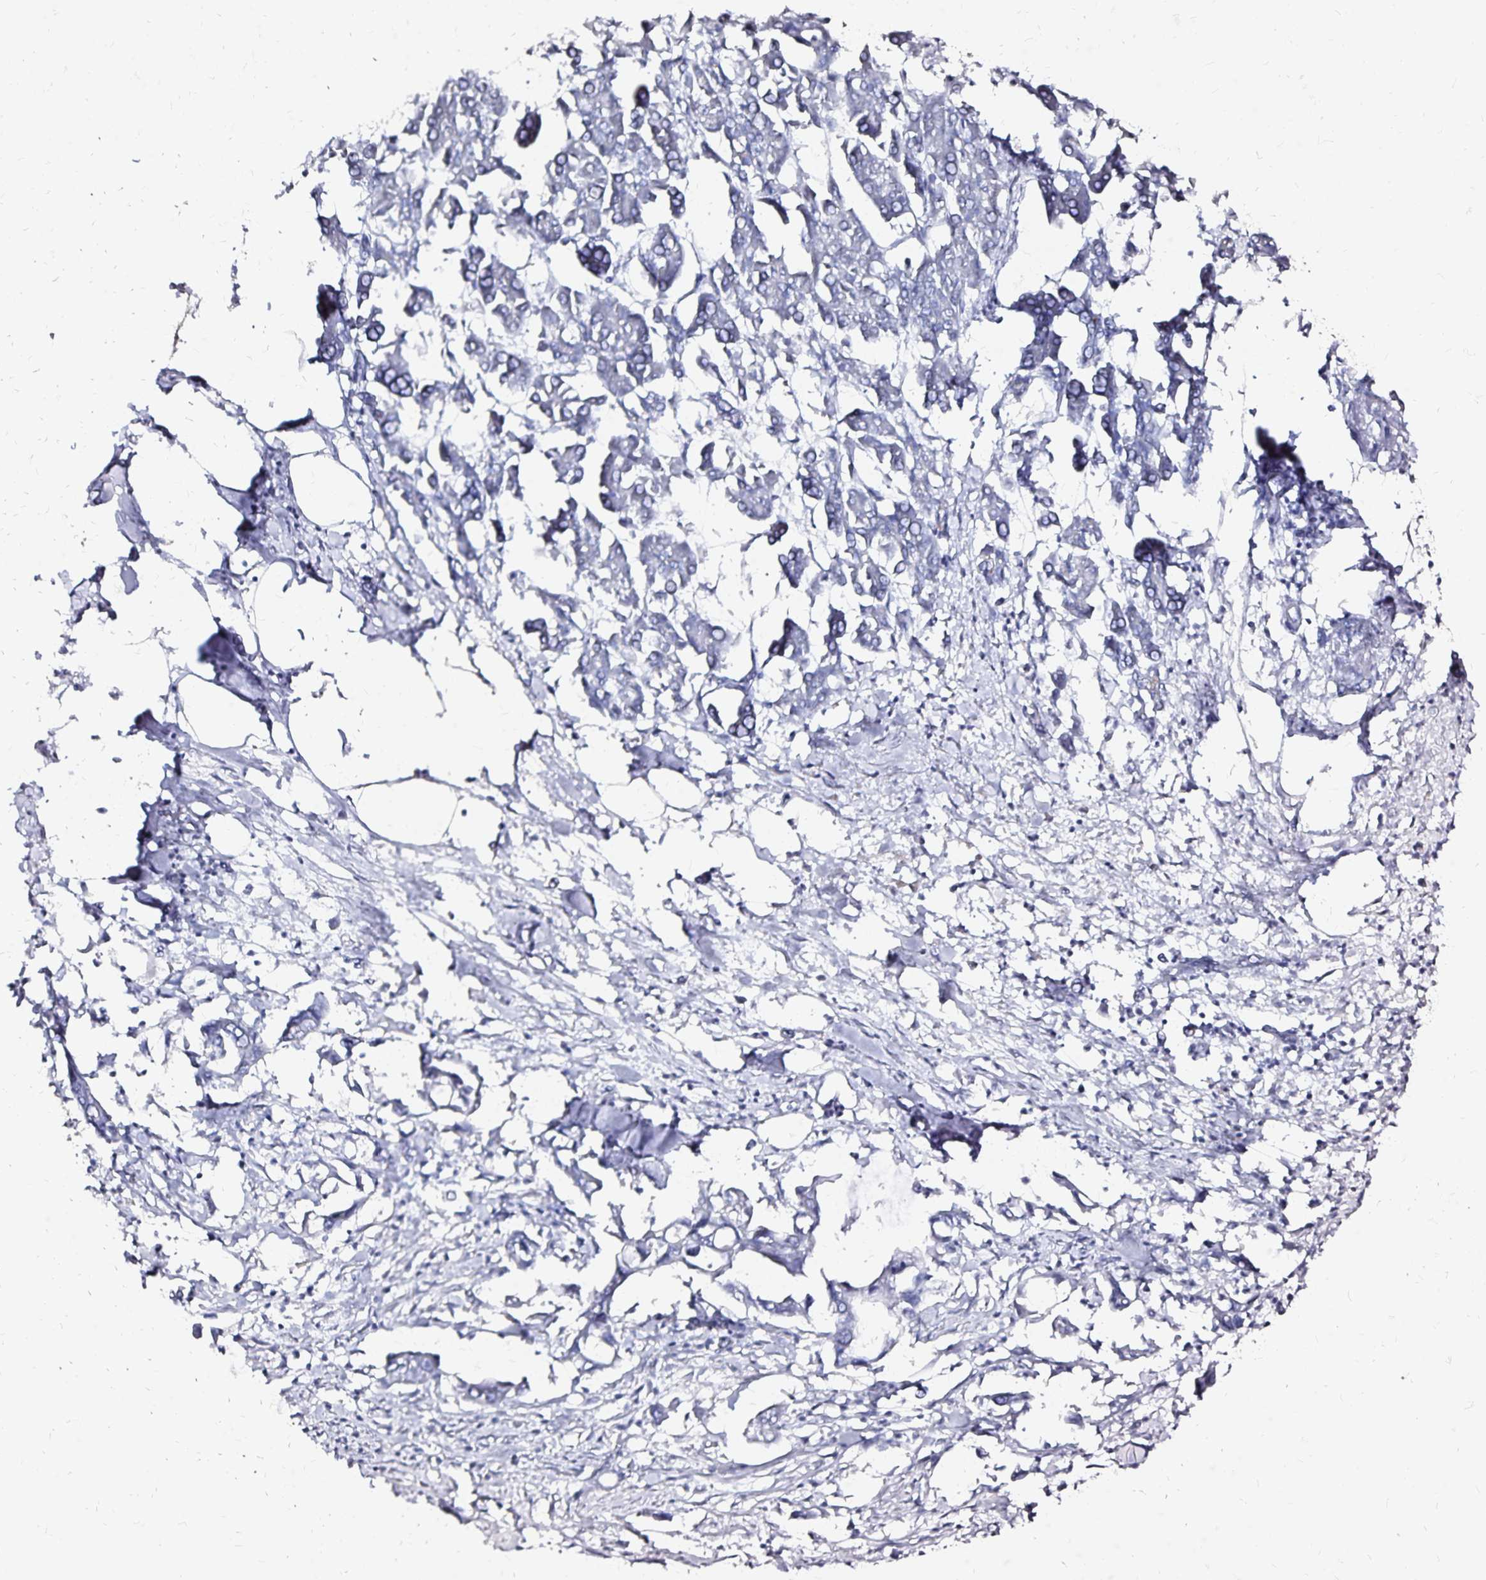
{"staining": {"intensity": "negative", "quantity": "none", "location": "none"}, "tissue": "pancreatic cancer", "cell_type": "Tumor cells", "image_type": "cancer", "snomed": [{"axis": "morphology", "description": "Adenocarcinoma, NOS"}, {"axis": "topography", "description": "Pancreas"}], "caption": "This image is of pancreatic cancer stained with immunohistochemistry (IHC) to label a protein in brown with the nuclei are counter-stained blue. There is no positivity in tumor cells. (DAB immunohistochemistry (IHC) with hematoxylin counter stain).", "gene": "SLC5A1", "patient": {"sex": "male", "age": 61}}